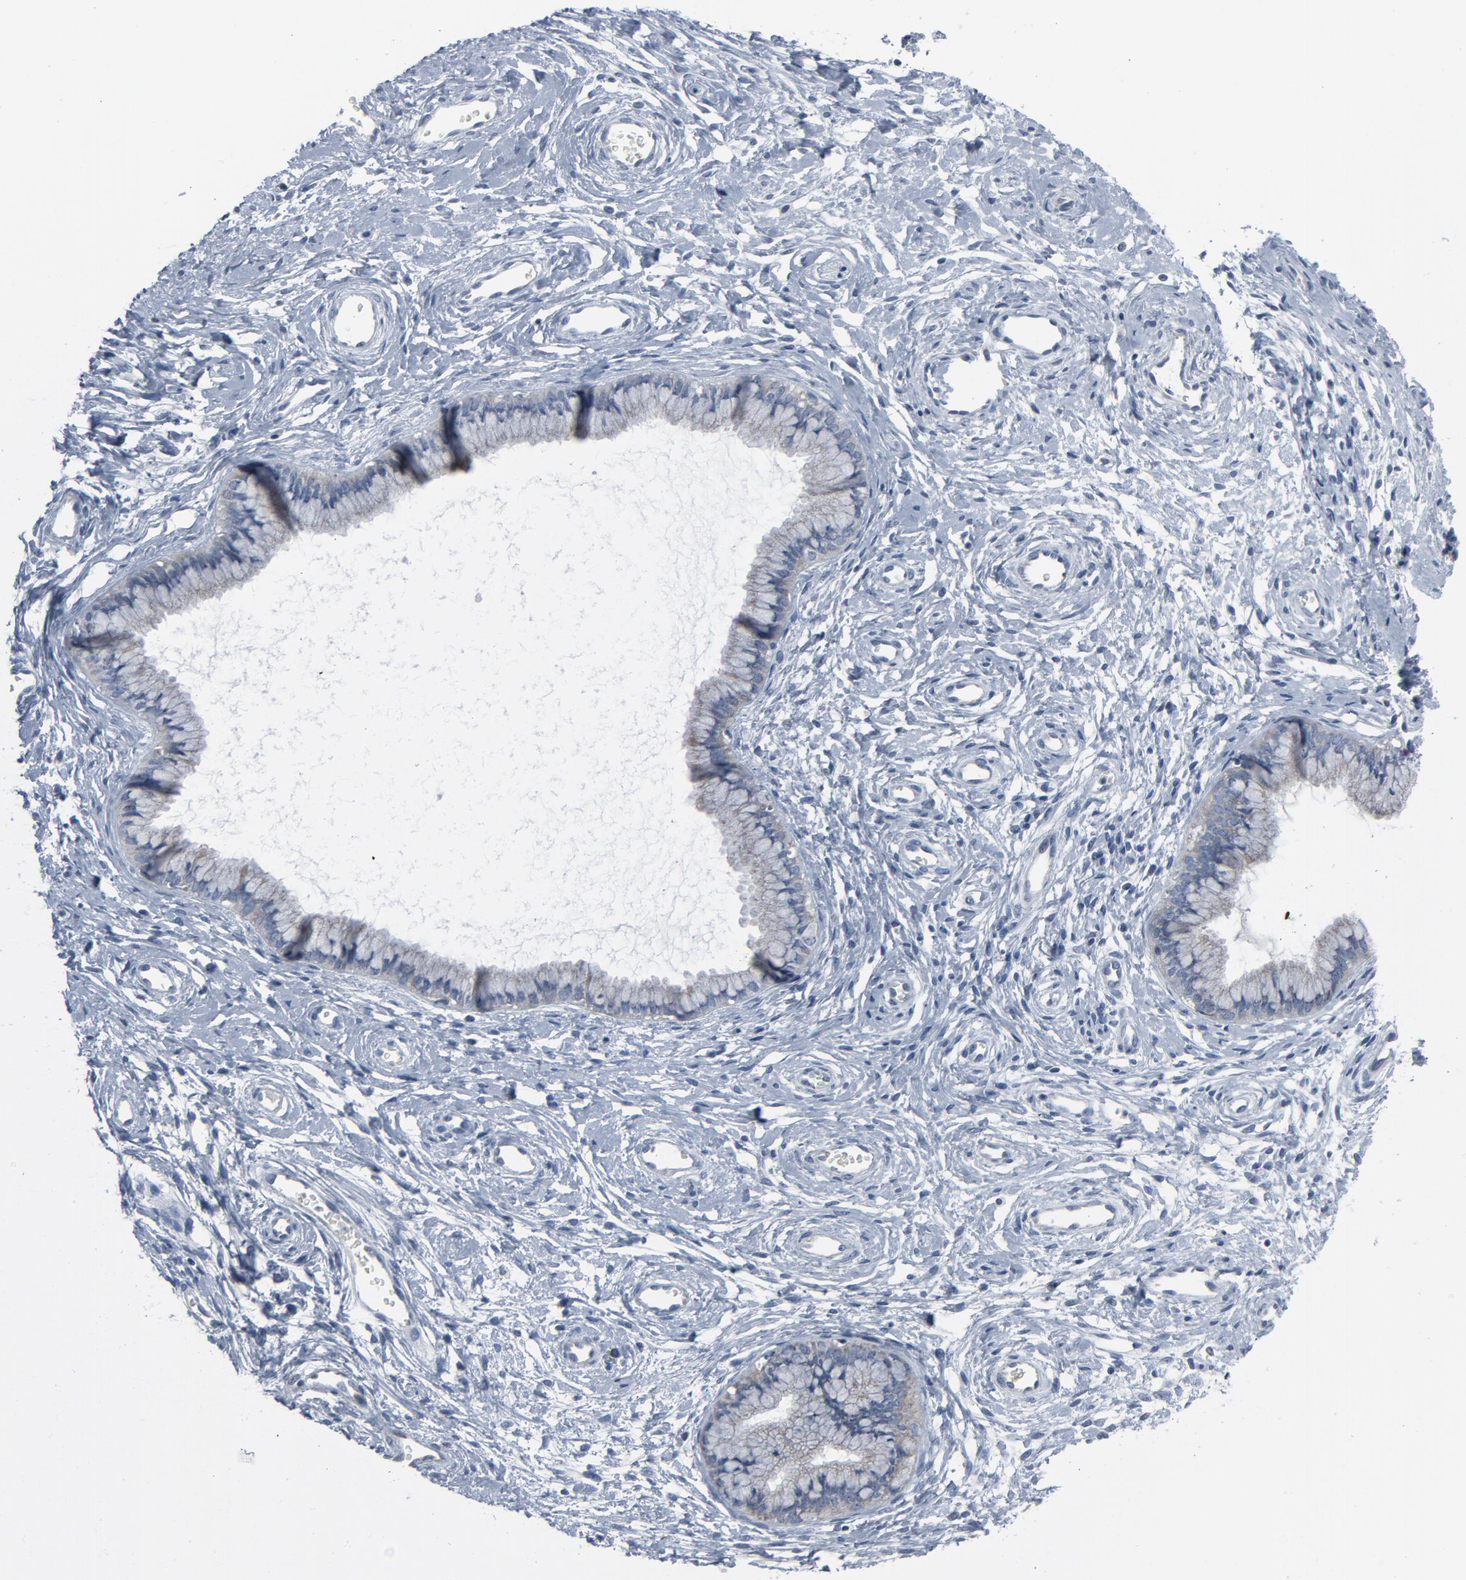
{"staining": {"intensity": "negative", "quantity": "none", "location": "none"}, "tissue": "cervix", "cell_type": "Glandular cells", "image_type": "normal", "snomed": [{"axis": "morphology", "description": "Normal tissue, NOS"}, {"axis": "topography", "description": "Cervix"}], "caption": "Immunohistochemistry image of benign cervix stained for a protein (brown), which shows no staining in glandular cells.", "gene": "GPX2", "patient": {"sex": "female", "age": 39}}